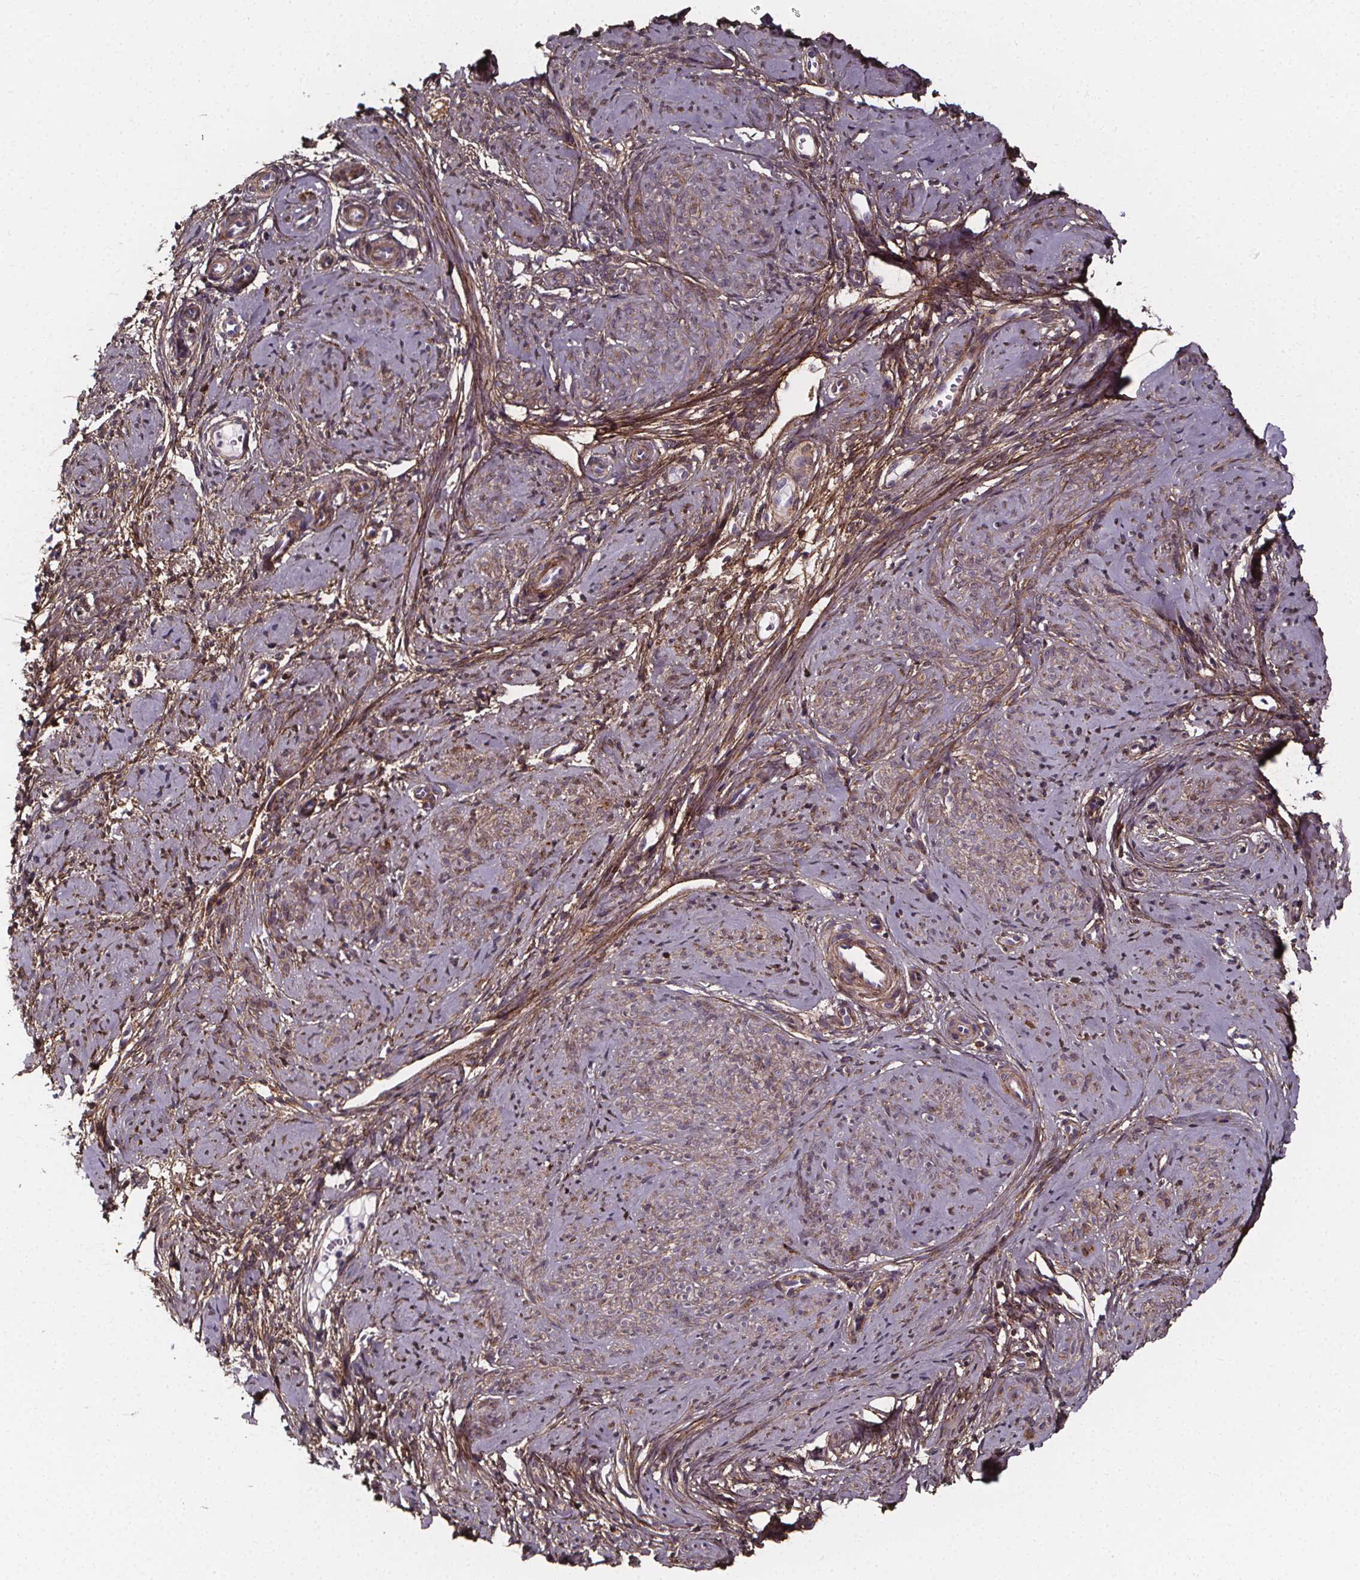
{"staining": {"intensity": "moderate", "quantity": ">75%", "location": "cytoplasmic/membranous"}, "tissue": "smooth muscle", "cell_type": "Smooth muscle cells", "image_type": "normal", "snomed": [{"axis": "morphology", "description": "Normal tissue, NOS"}, {"axis": "topography", "description": "Smooth muscle"}], "caption": "Protein expression analysis of unremarkable smooth muscle displays moderate cytoplasmic/membranous expression in about >75% of smooth muscle cells.", "gene": "AEBP1", "patient": {"sex": "female", "age": 48}}